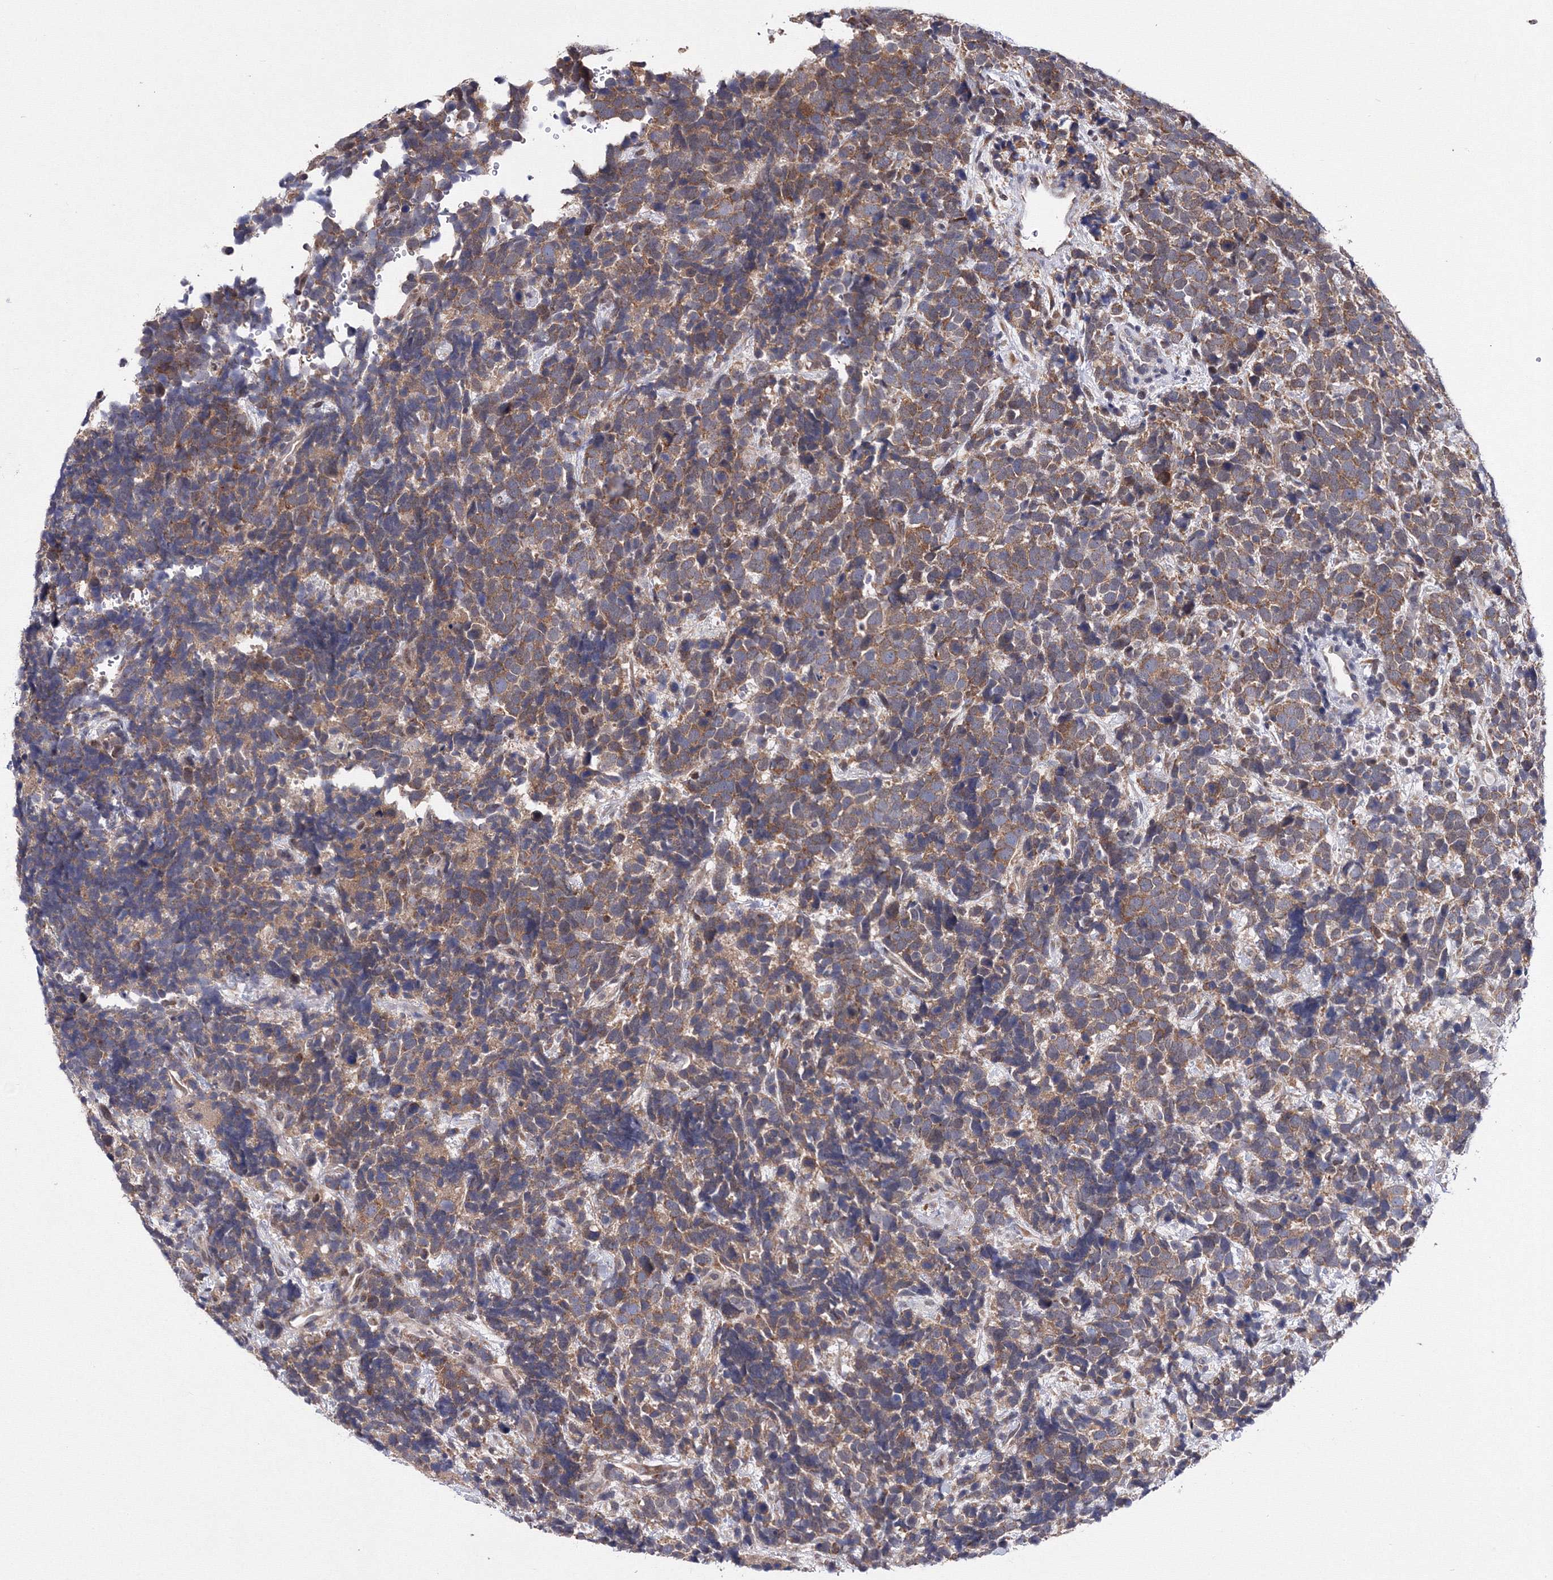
{"staining": {"intensity": "moderate", "quantity": ">75%", "location": "cytoplasmic/membranous"}, "tissue": "urothelial cancer", "cell_type": "Tumor cells", "image_type": "cancer", "snomed": [{"axis": "morphology", "description": "Urothelial carcinoma, High grade"}, {"axis": "topography", "description": "Urinary bladder"}], "caption": "A medium amount of moderate cytoplasmic/membranous positivity is identified in approximately >75% of tumor cells in urothelial carcinoma (high-grade) tissue.", "gene": "GPN1", "patient": {"sex": "female", "age": 82}}